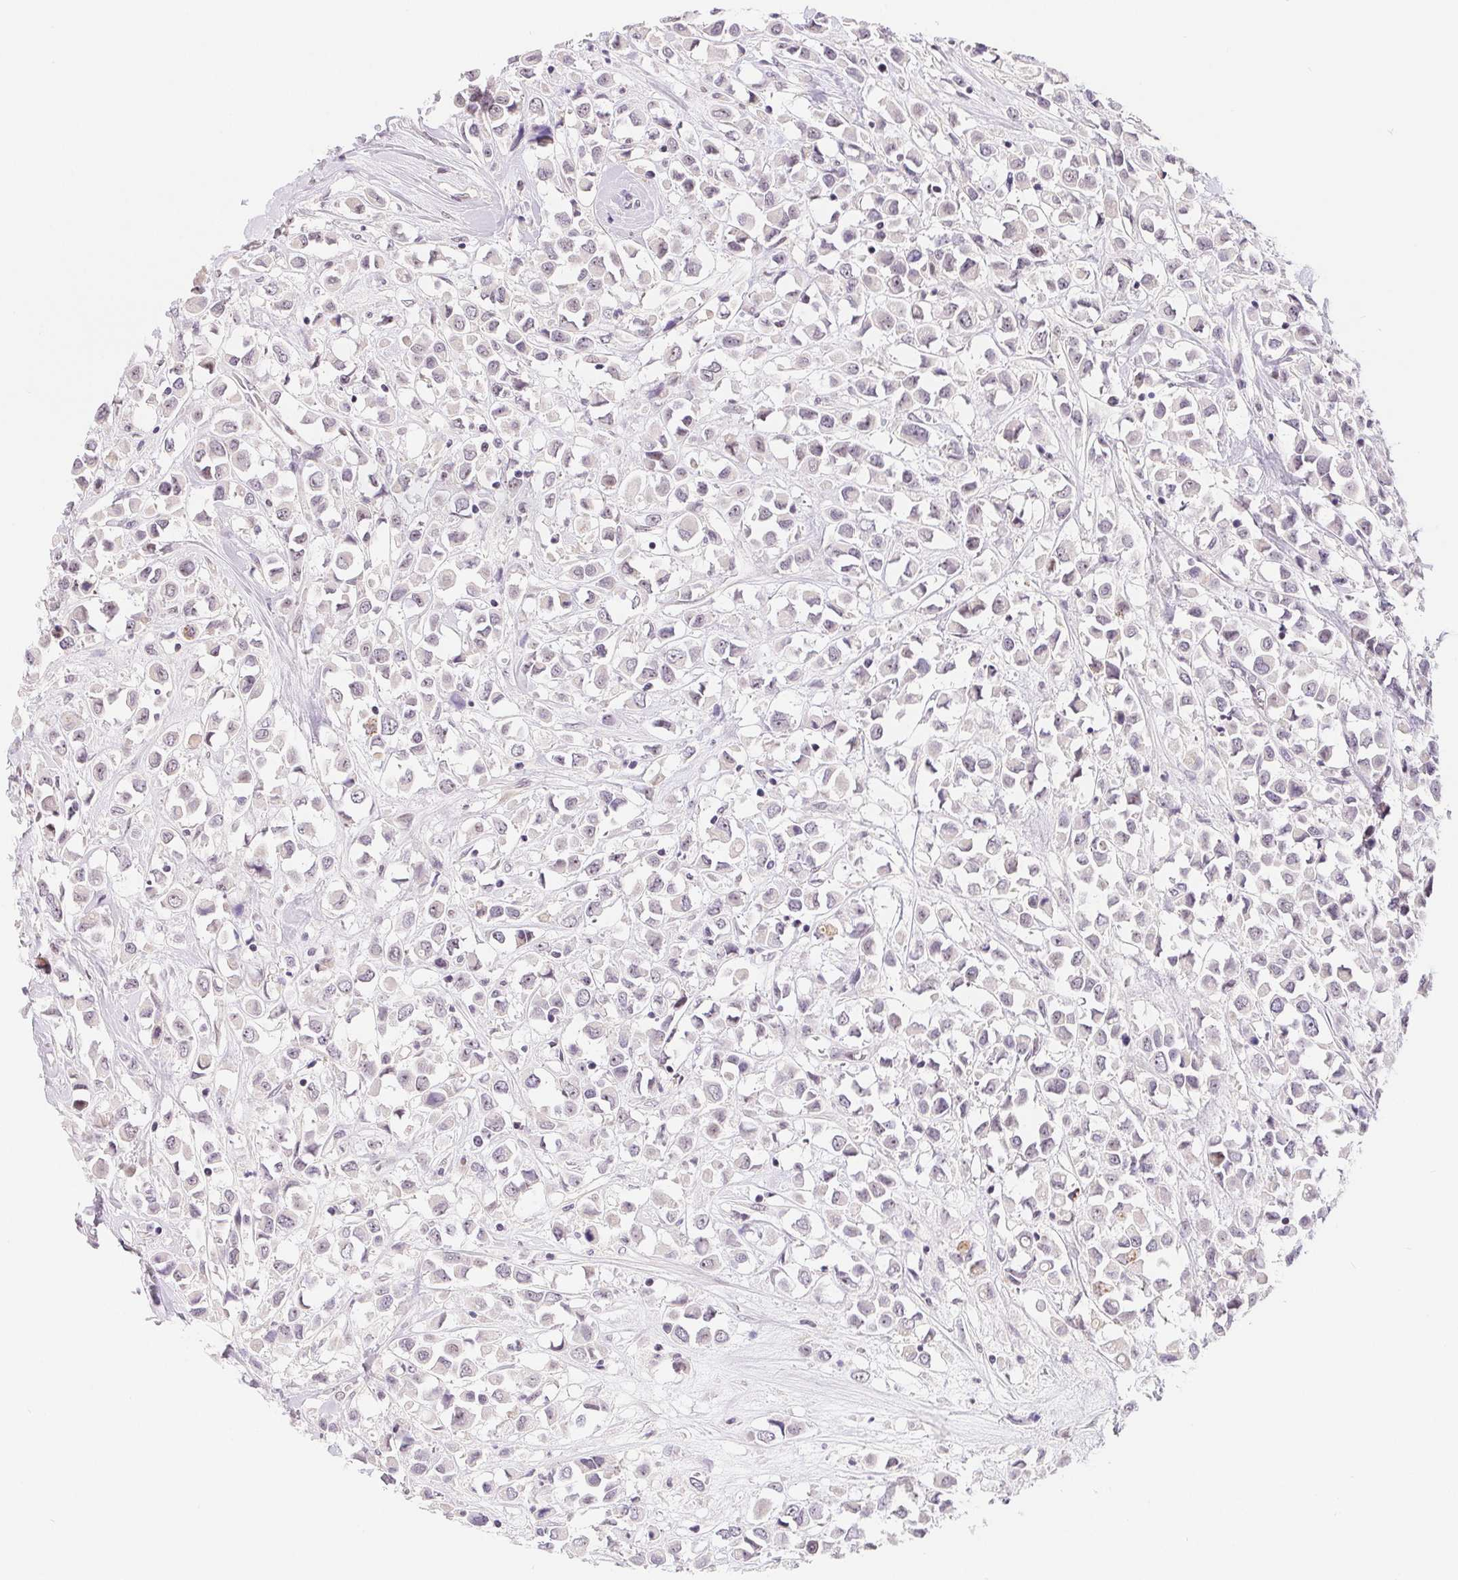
{"staining": {"intensity": "negative", "quantity": "none", "location": "none"}, "tissue": "breast cancer", "cell_type": "Tumor cells", "image_type": "cancer", "snomed": [{"axis": "morphology", "description": "Duct carcinoma"}, {"axis": "topography", "description": "Breast"}], "caption": "The image shows no staining of tumor cells in breast cancer (invasive ductal carcinoma).", "gene": "LCA5L", "patient": {"sex": "female", "age": 61}}